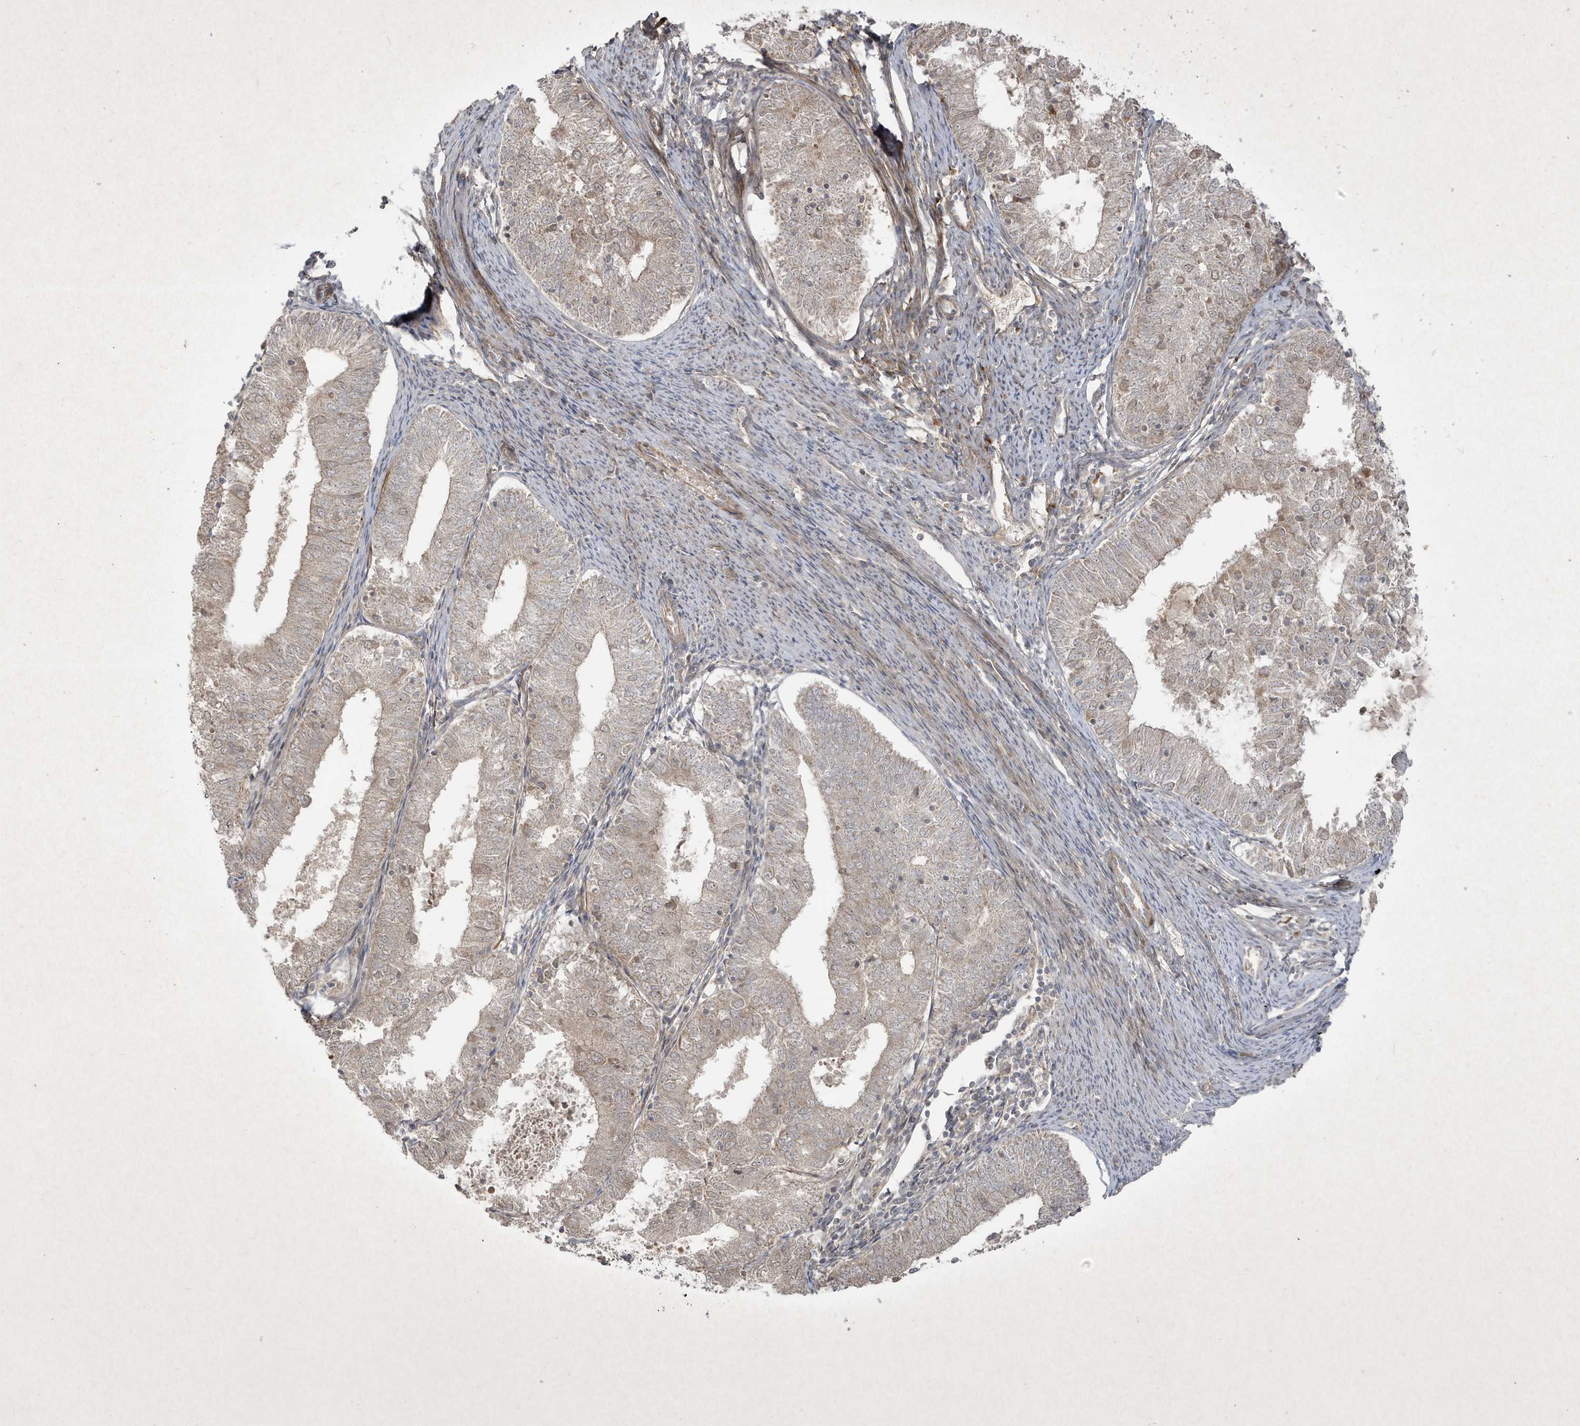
{"staining": {"intensity": "negative", "quantity": "none", "location": "none"}, "tissue": "endometrial cancer", "cell_type": "Tumor cells", "image_type": "cancer", "snomed": [{"axis": "morphology", "description": "Adenocarcinoma, NOS"}, {"axis": "topography", "description": "Endometrium"}], "caption": "Tumor cells show no significant expression in endometrial adenocarcinoma.", "gene": "FAM83C", "patient": {"sex": "female", "age": 57}}